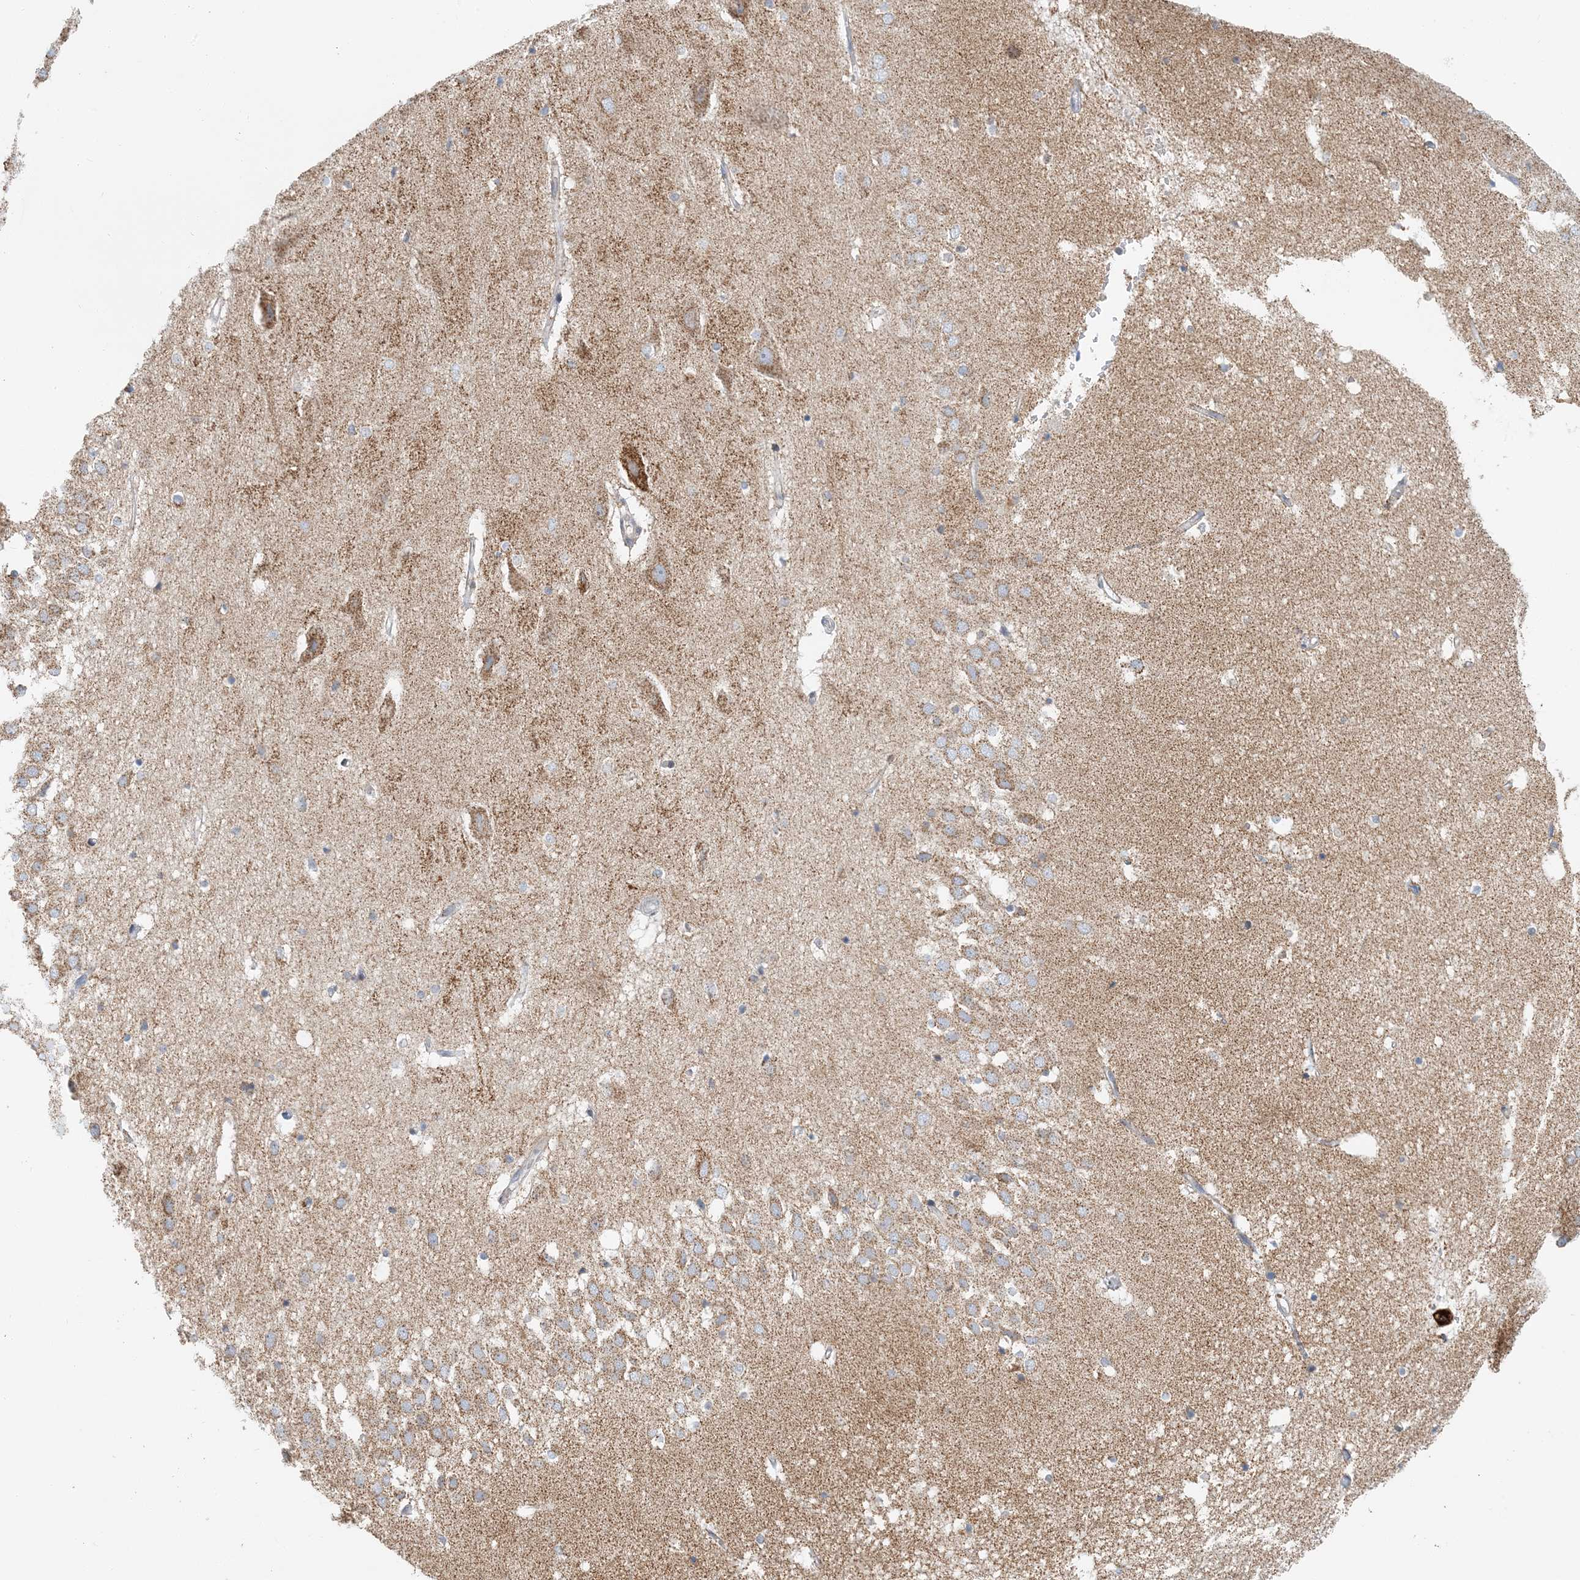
{"staining": {"intensity": "moderate", "quantity": ">75%", "location": "cytoplasmic/membranous"}, "tissue": "hippocampus", "cell_type": "Glial cells", "image_type": "normal", "snomed": [{"axis": "morphology", "description": "Normal tissue, NOS"}, {"axis": "topography", "description": "Hippocampus"}], "caption": "High-magnification brightfield microscopy of benign hippocampus stained with DAB (brown) and counterstained with hematoxylin (blue). glial cells exhibit moderate cytoplasmic/membranous positivity is seen in approximately>75% of cells. (DAB (3,3'-diaminobenzidine) IHC with brightfield microscopy, high magnification).", "gene": "BDH1", "patient": {"sex": "female", "age": 52}}